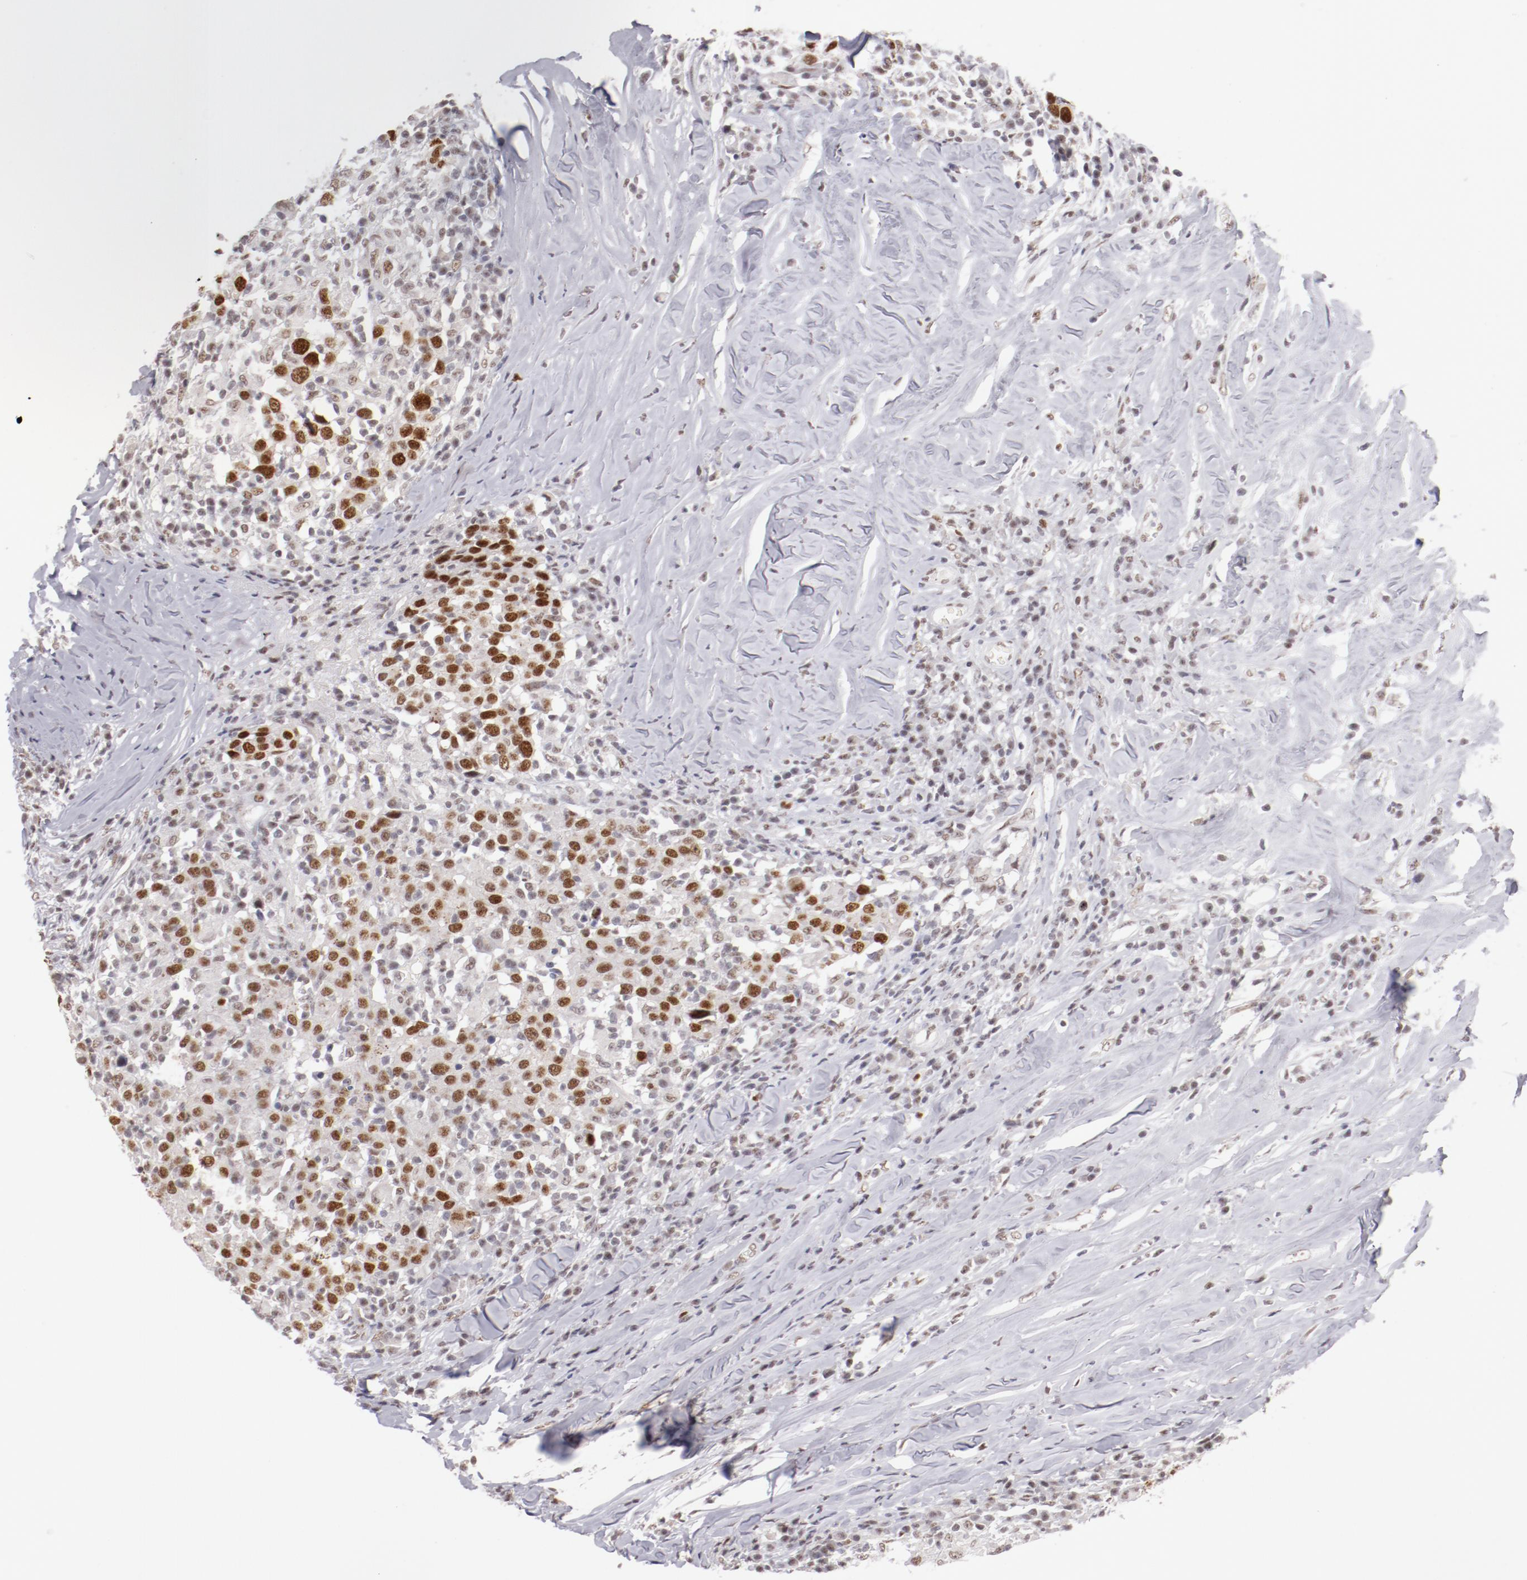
{"staining": {"intensity": "strong", "quantity": "<25%", "location": "nuclear"}, "tissue": "head and neck cancer", "cell_type": "Tumor cells", "image_type": "cancer", "snomed": [{"axis": "morphology", "description": "Adenocarcinoma, NOS"}, {"axis": "topography", "description": "Salivary gland"}, {"axis": "topography", "description": "Head-Neck"}], "caption": "Strong nuclear staining is identified in approximately <25% of tumor cells in adenocarcinoma (head and neck). (DAB (3,3'-diaminobenzidine) IHC with brightfield microscopy, high magnification).", "gene": "TFAP4", "patient": {"sex": "female", "age": 65}}